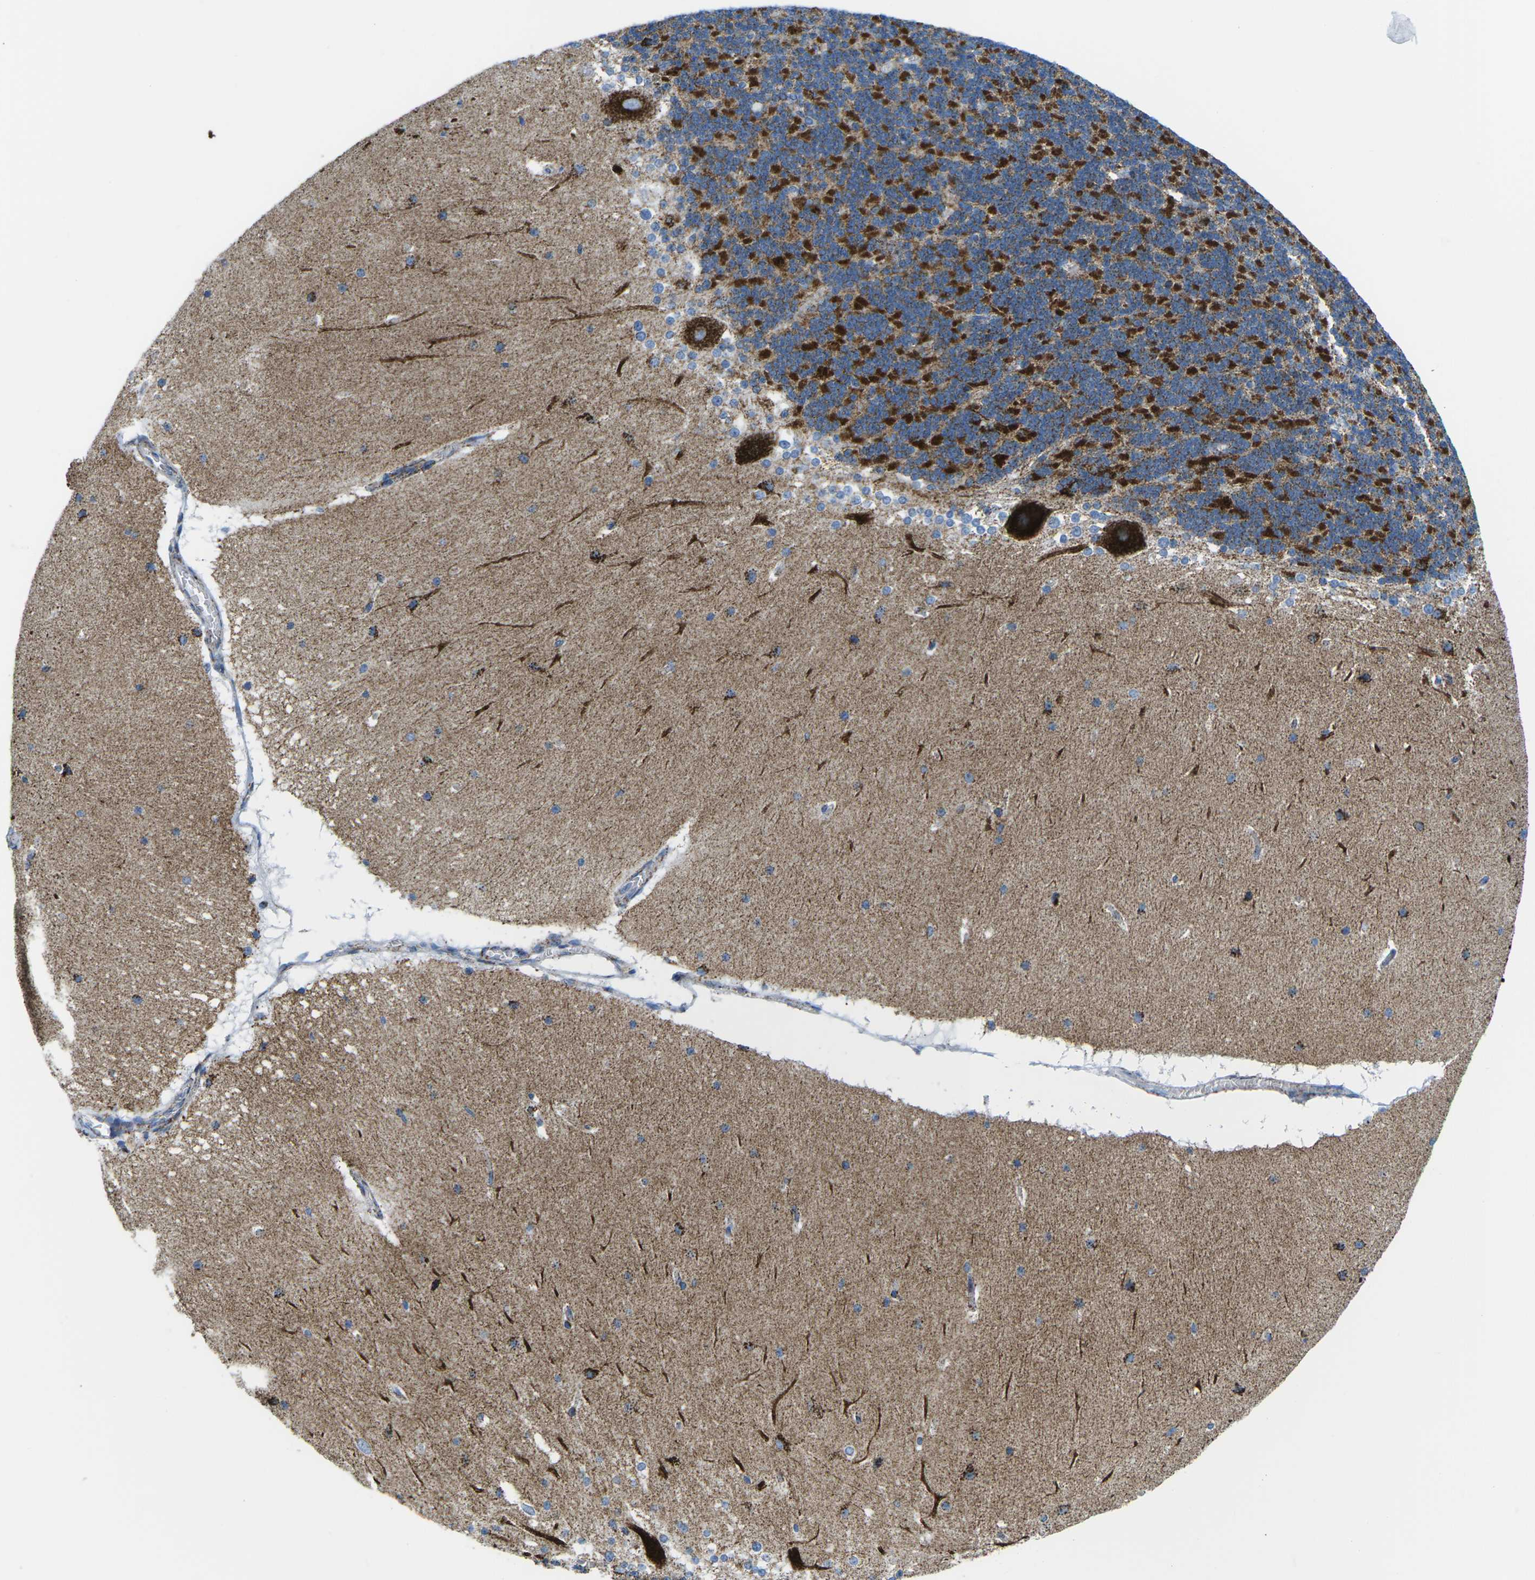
{"staining": {"intensity": "strong", "quantity": ">75%", "location": "cytoplasmic/membranous"}, "tissue": "cerebellum", "cell_type": "Cells in granular layer", "image_type": "normal", "snomed": [{"axis": "morphology", "description": "Normal tissue, NOS"}, {"axis": "topography", "description": "Cerebellum"}], "caption": "Brown immunohistochemical staining in normal cerebellum reveals strong cytoplasmic/membranous expression in about >75% of cells in granular layer.", "gene": "COX6C", "patient": {"sex": "female", "age": 19}}